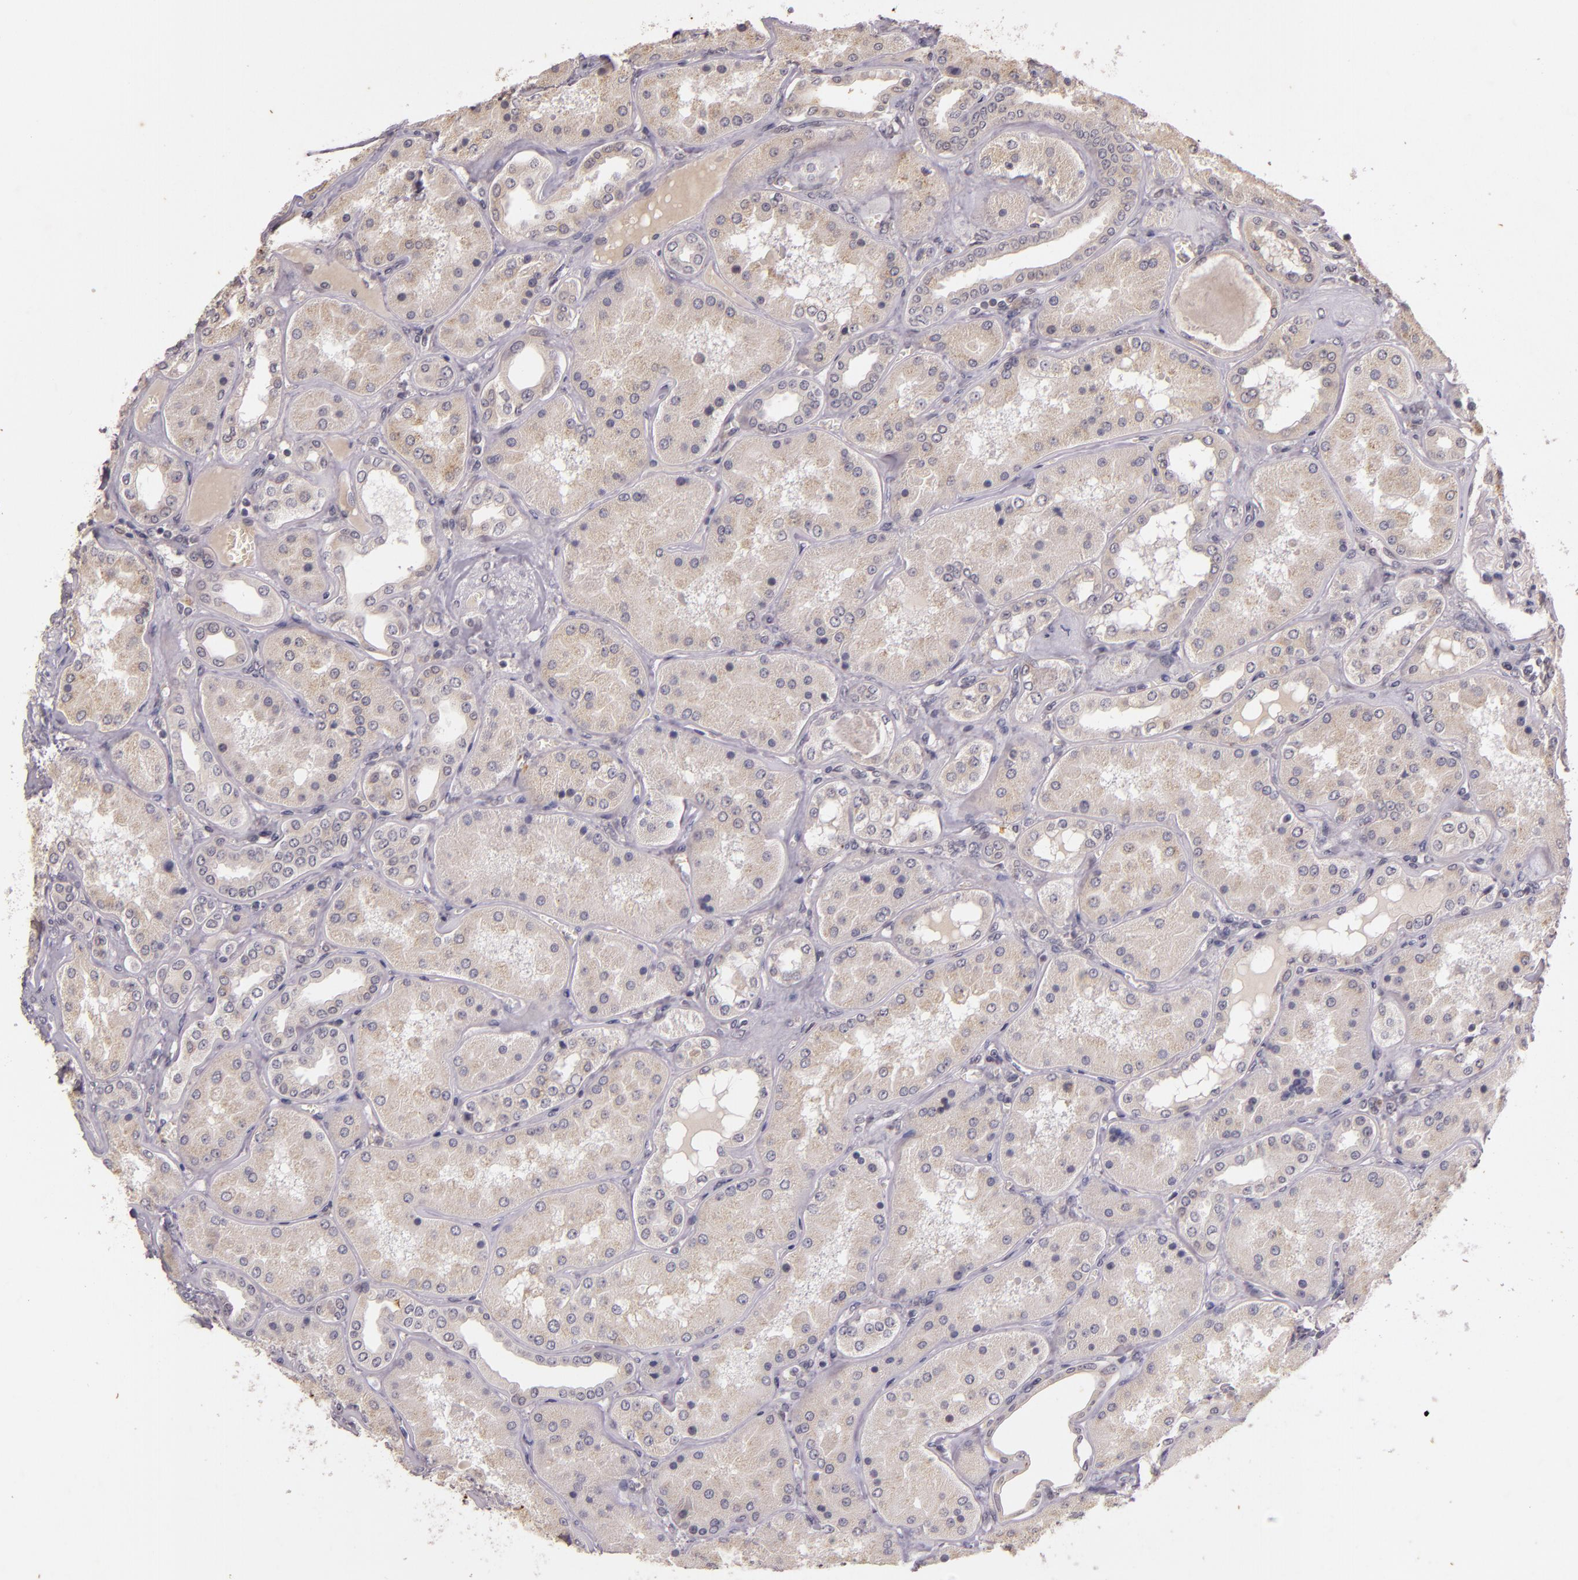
{"staining": {"intensity": "negative", "quantity": "none", "location": "none"}, "tissue": "kidney", "cell_type": "Cells in glomeruli", "image_type": "normal", "snomed": [{"axis": "morphology", "description": "Normal tissue, NOS"}, {"axis": "topography", "description": "Kidney"}], "caption": "IHC micrograph of unremarkable human kidney stained for a protein (brown), which exhibits no expression in cells in glomeruli.", "gene": "TFF1", "patient": {"sex": "female", "age": 56}}